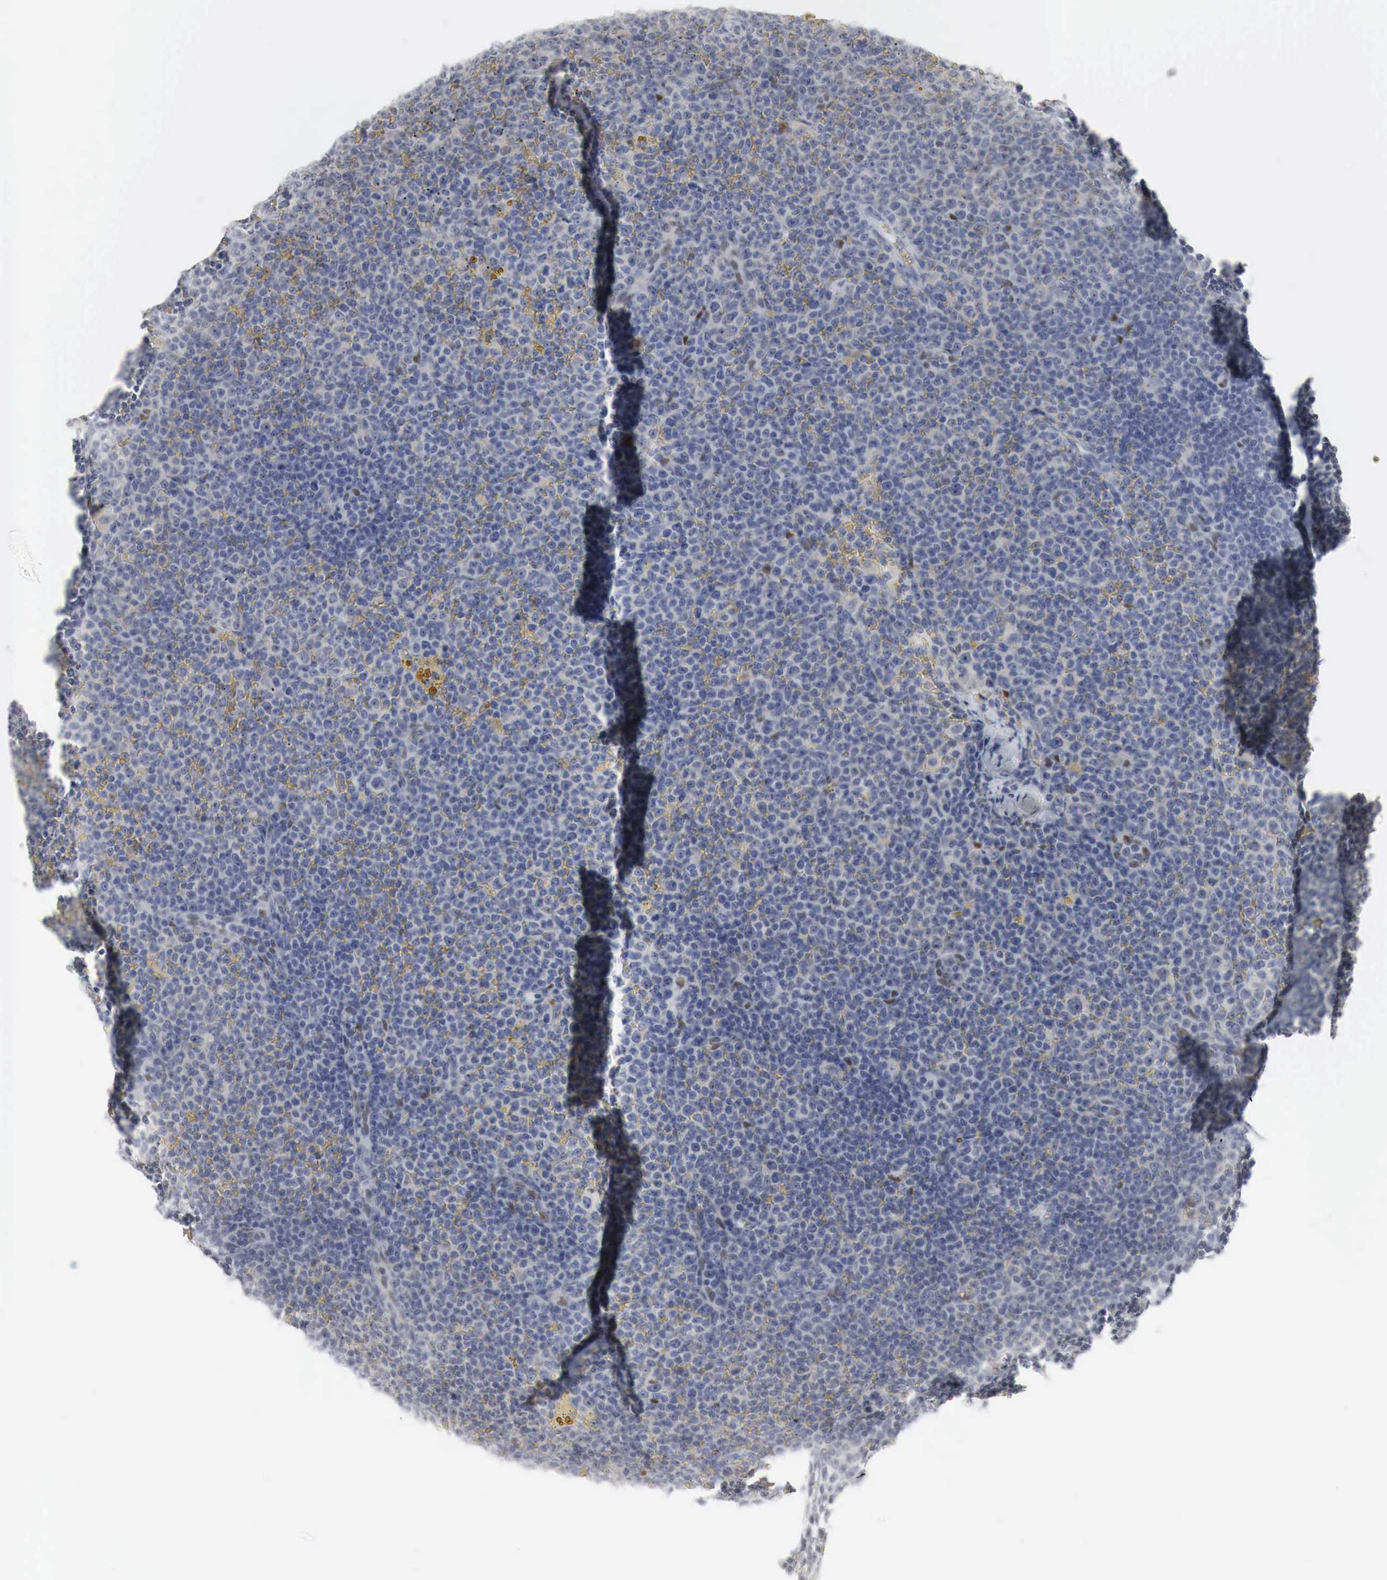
{"staining": {"intensity": "negative", "quantity": "none", "location": "none"}, "tissue": "lymphoma", "cell_type": "Tumor cells", "image_type": "cancer", "snomed": [{"axis": "morphology", "description": "Malignant lymphoma, non-Hodgkin's type, Low grade"}, {"axis": "topography", "description": "Lymph node"}], "caption": "Immunohistochemistry (IHC) of human lymphoma exhibits no expression in tumor cells.", "gene": "TP63", "patient": {"sex": "male", "age": 50}}